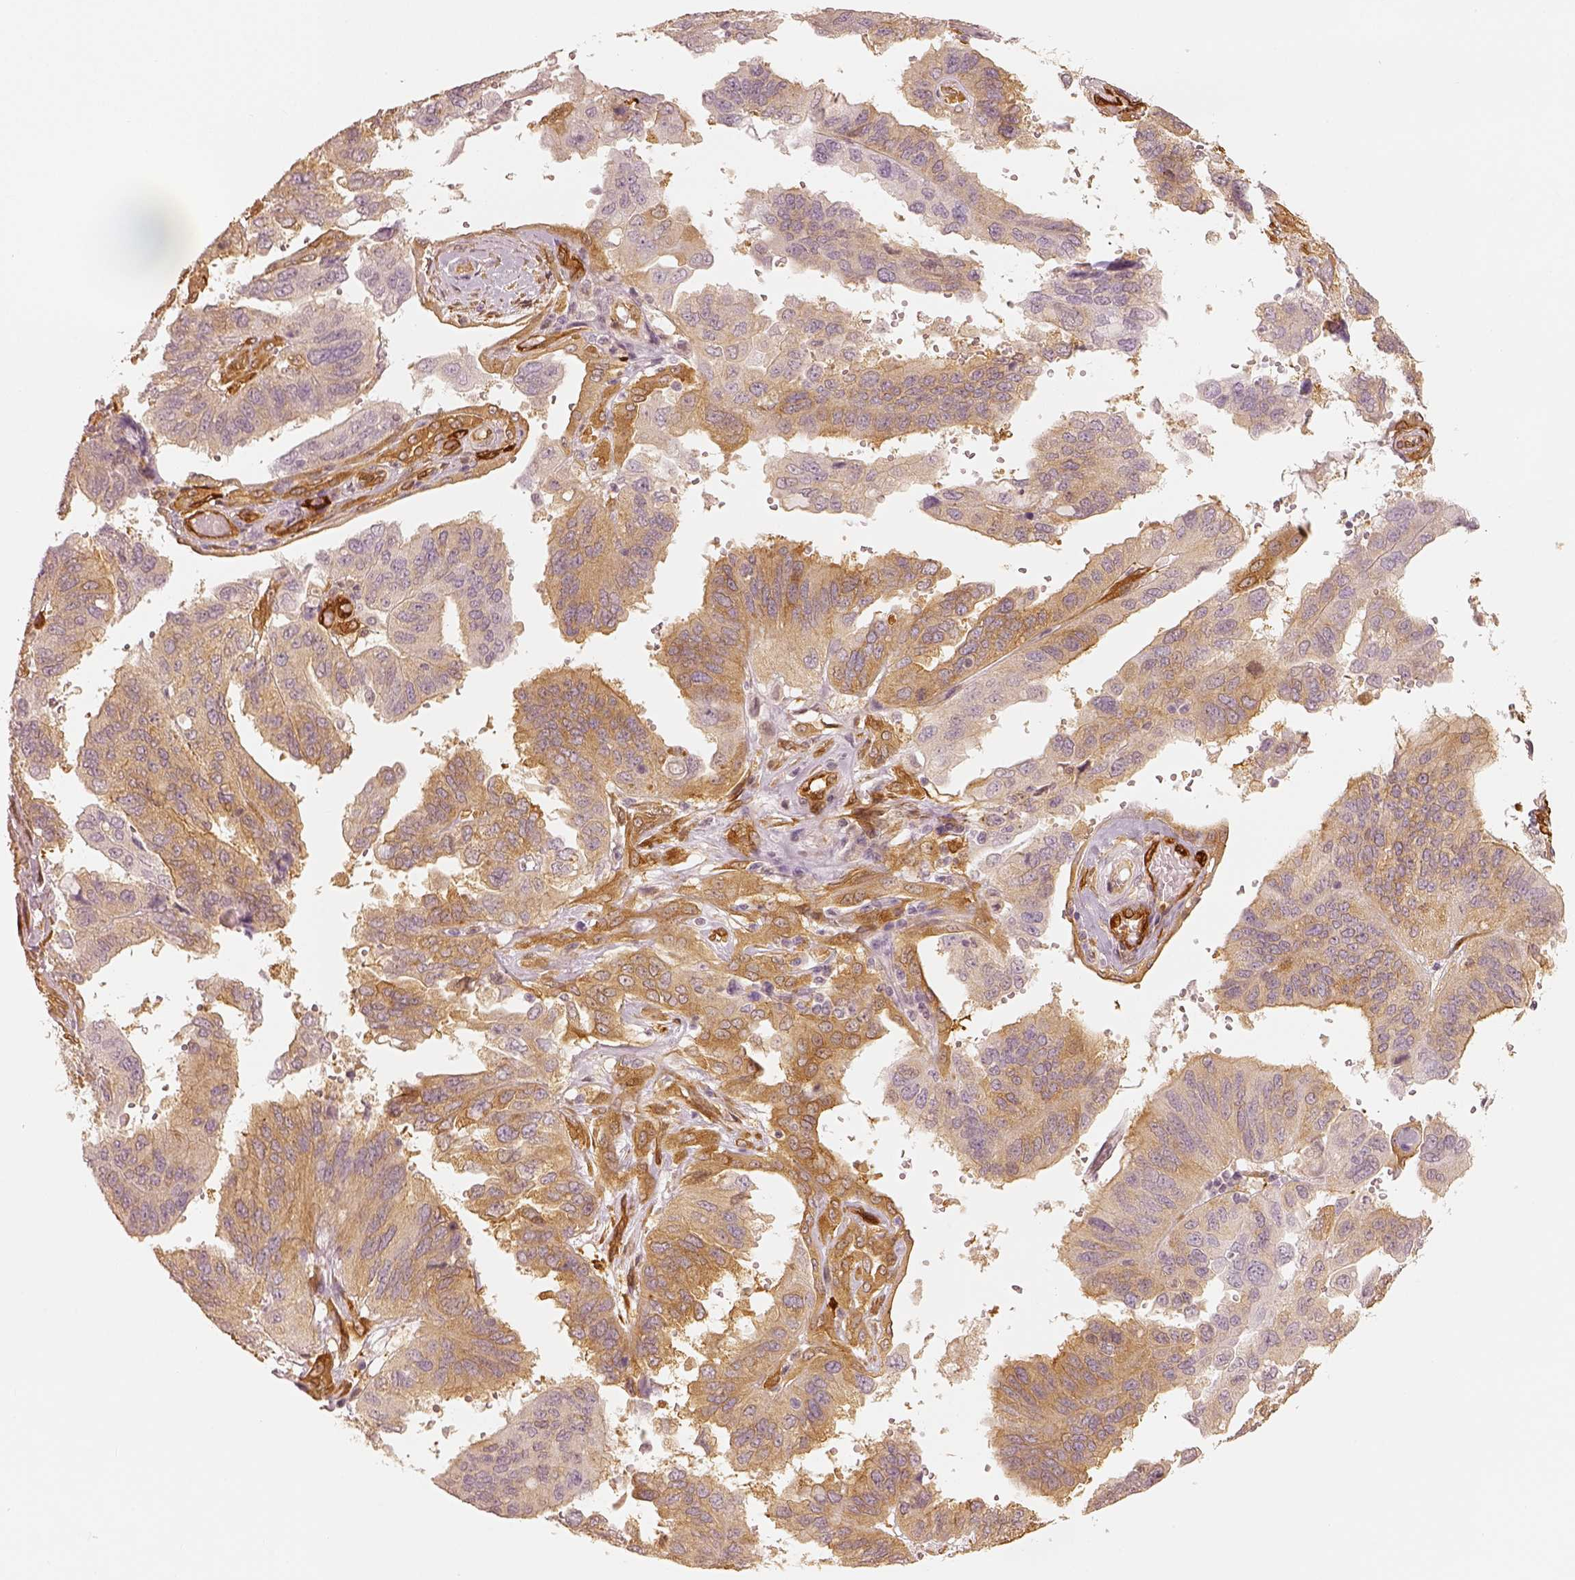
{"staining": {"intensity": "moderate", "quantity": ">75%", "location": "cytoplasmic/membranous"}, "tissue": "ovarian cancer", "cell_type": "Tumor cells", "image_type": "cancer", "snomed": [{"axis": "morphology", "description": "Cystadenocarcinoma, serous, NOS"}, {"axis": "topography", "description": "Ovary"}], "caption": "Human ovarian serous cystadenocarcinoma stained for a protein (brown) demonstrates moderate cytoplasmic/membranous positive positivity in approximately >75% of tumor cells.", "gene": "FSCN1", "patient": {"sex": "female", "age": 79}}